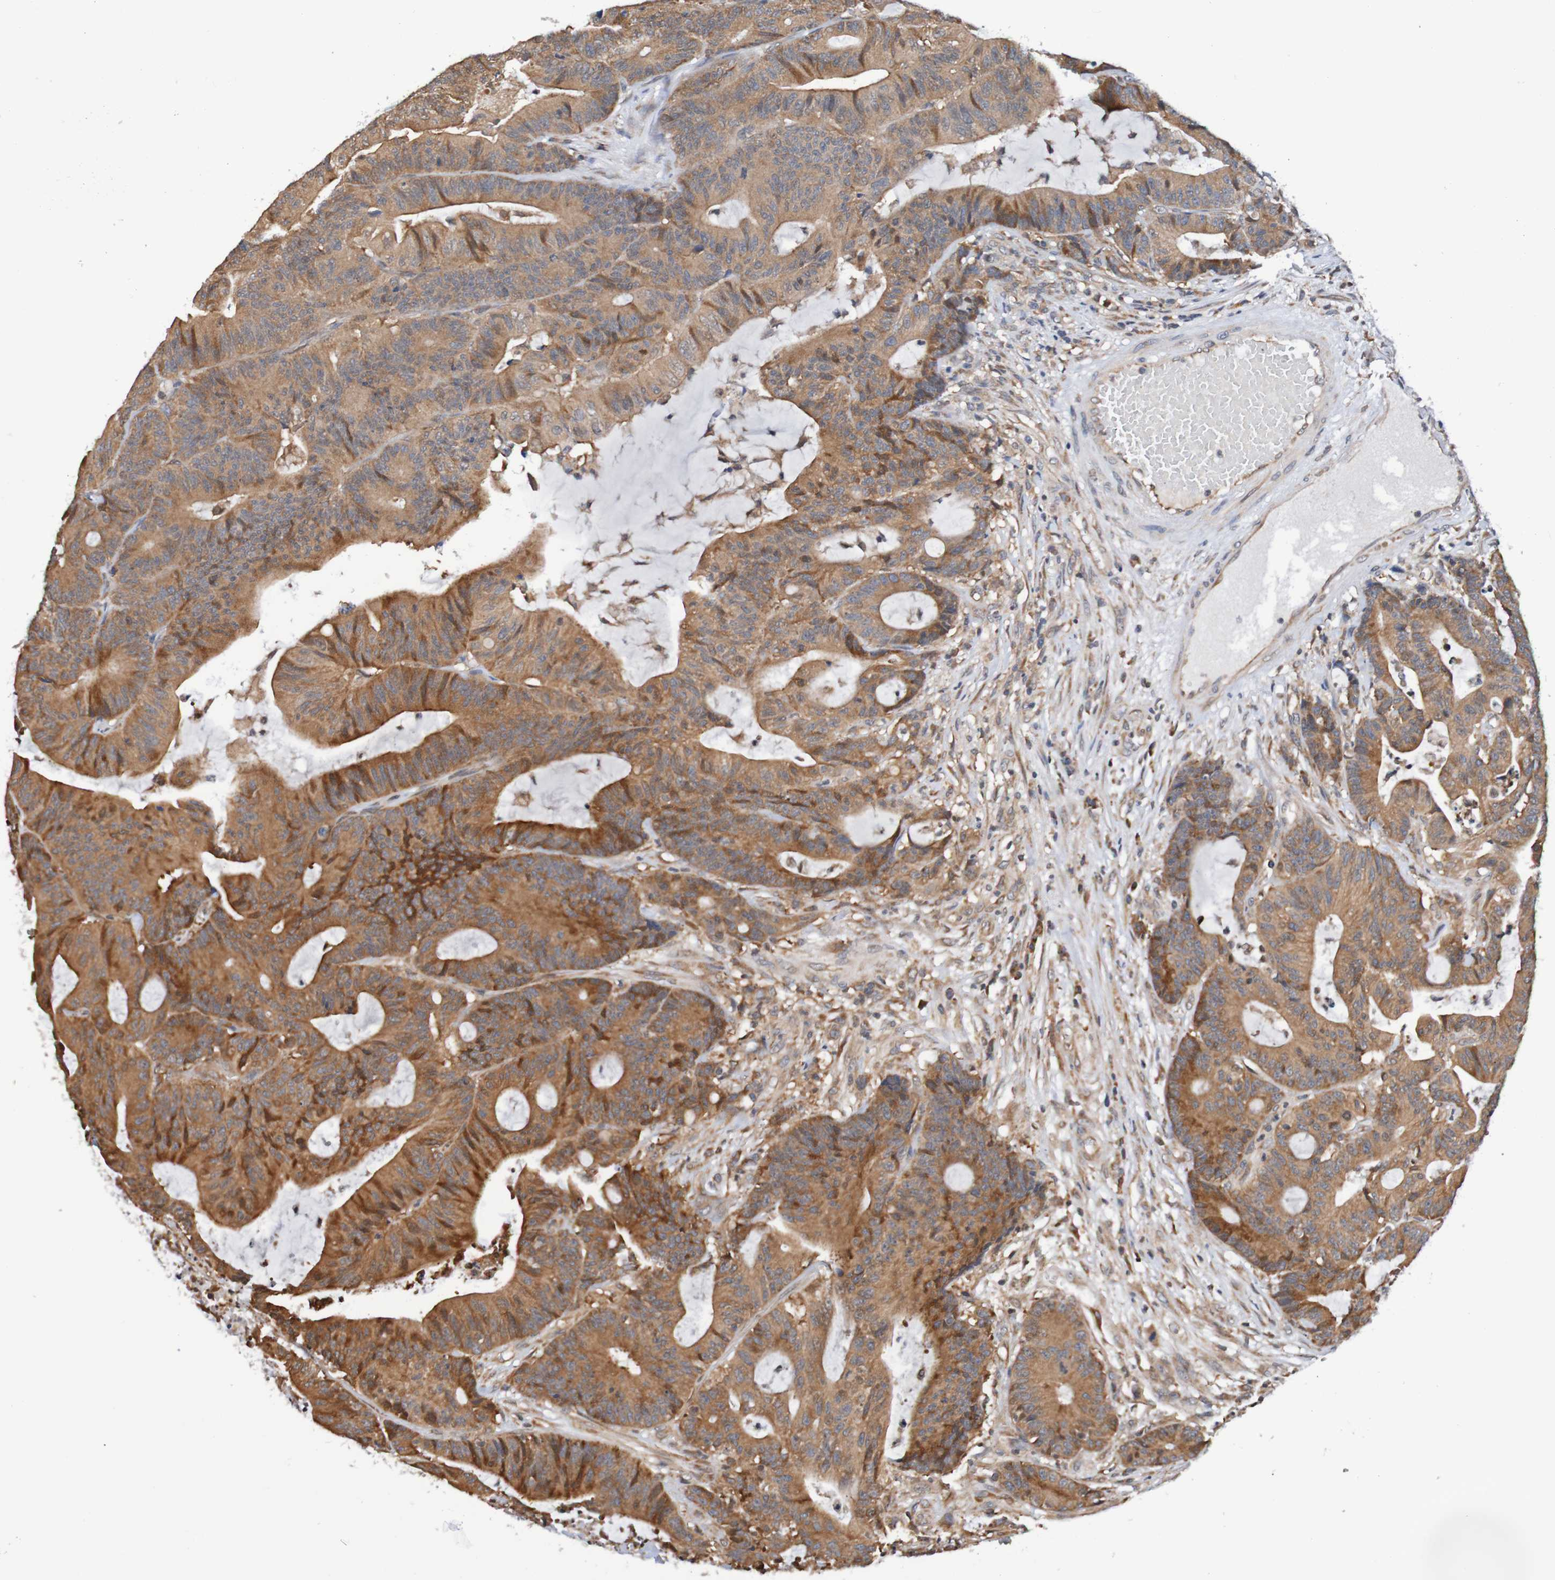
{"staining": {"intensity": "moderate", "quantity": ">75%", "location": "cytoplasmic/membranous"}, "tissue": "colorectal cancer", "cell_type": "Tumor cells", "image_type": "cancer", "snomed": [{"axis": "morphology", "description": "Adenocarcinoma, NOS"}, {"axis": "topography", "description": "Colon"}], "caption": "This image demonstrates immunohistochemistry staining of colorectal adenocarcinoma, with medium moderate cytoplasmic/membranous staining in approximately >75% of tumor cells.", "gene": "AXIN1", "patient": {"sex": "female", "age": 84}}